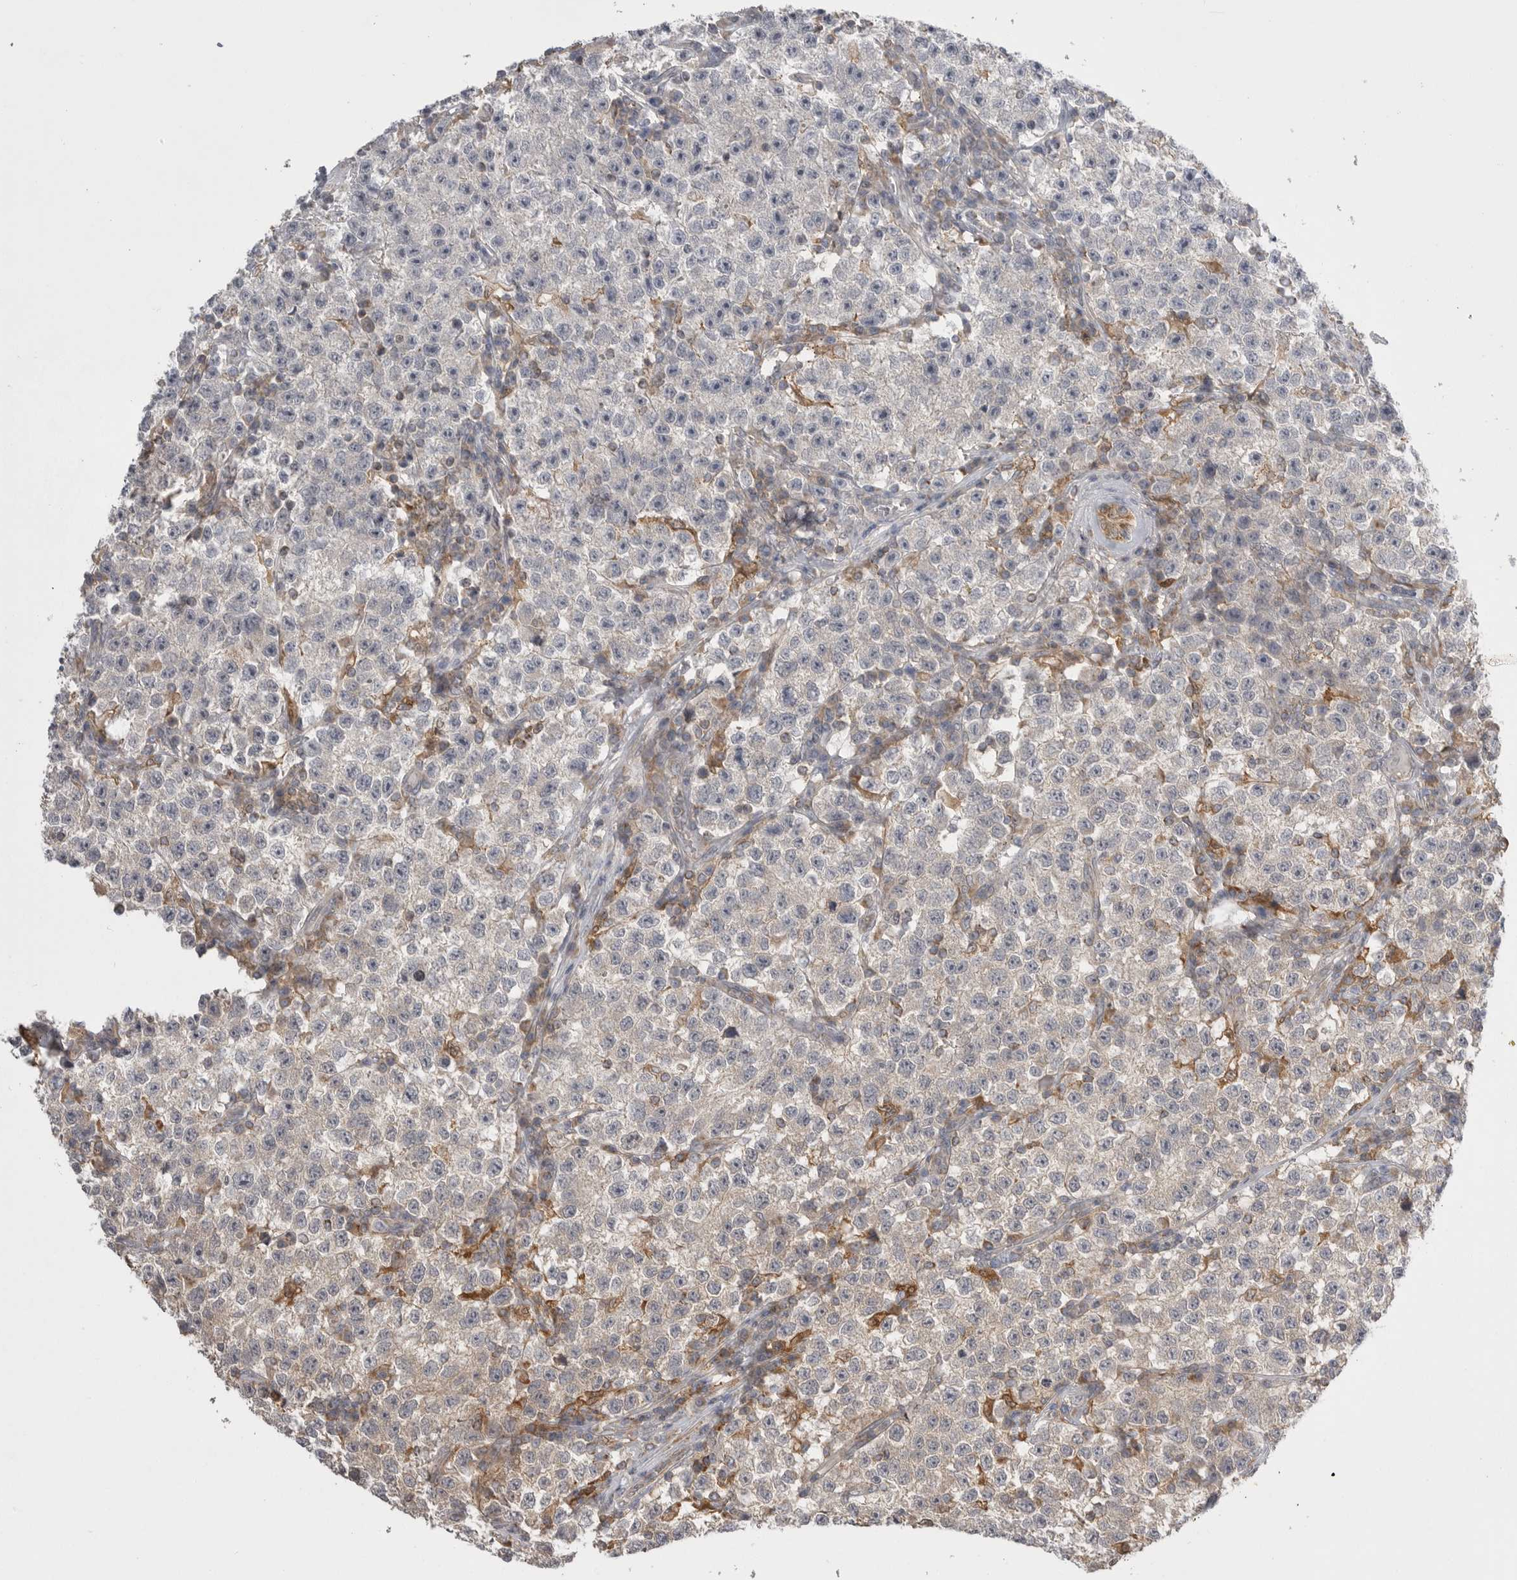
{"staining": {"intensity": "weak", "quantity": "25%-75%", "location": "cytoplasmic/membranous"}, "tissue": "testis cancer", "cell_type": "Tumor cells", "image_type": "cancer", "snomed": [{"axis": "morphology", "description": "Seminoma, NOS"}, {"axis": "topography", "description": "Testis"}], "caption": "This photomicrograph reveals seminoma (testis) stained with immunohistochemistry (IHC) to label a protein in brown. The cytoplasmic/membranous of tumor cells show weak positivity for the protein. Nuclei are counter-stained blue.", "gene": "KYAT3", "patient": {"sex": "male", "age": 22}}